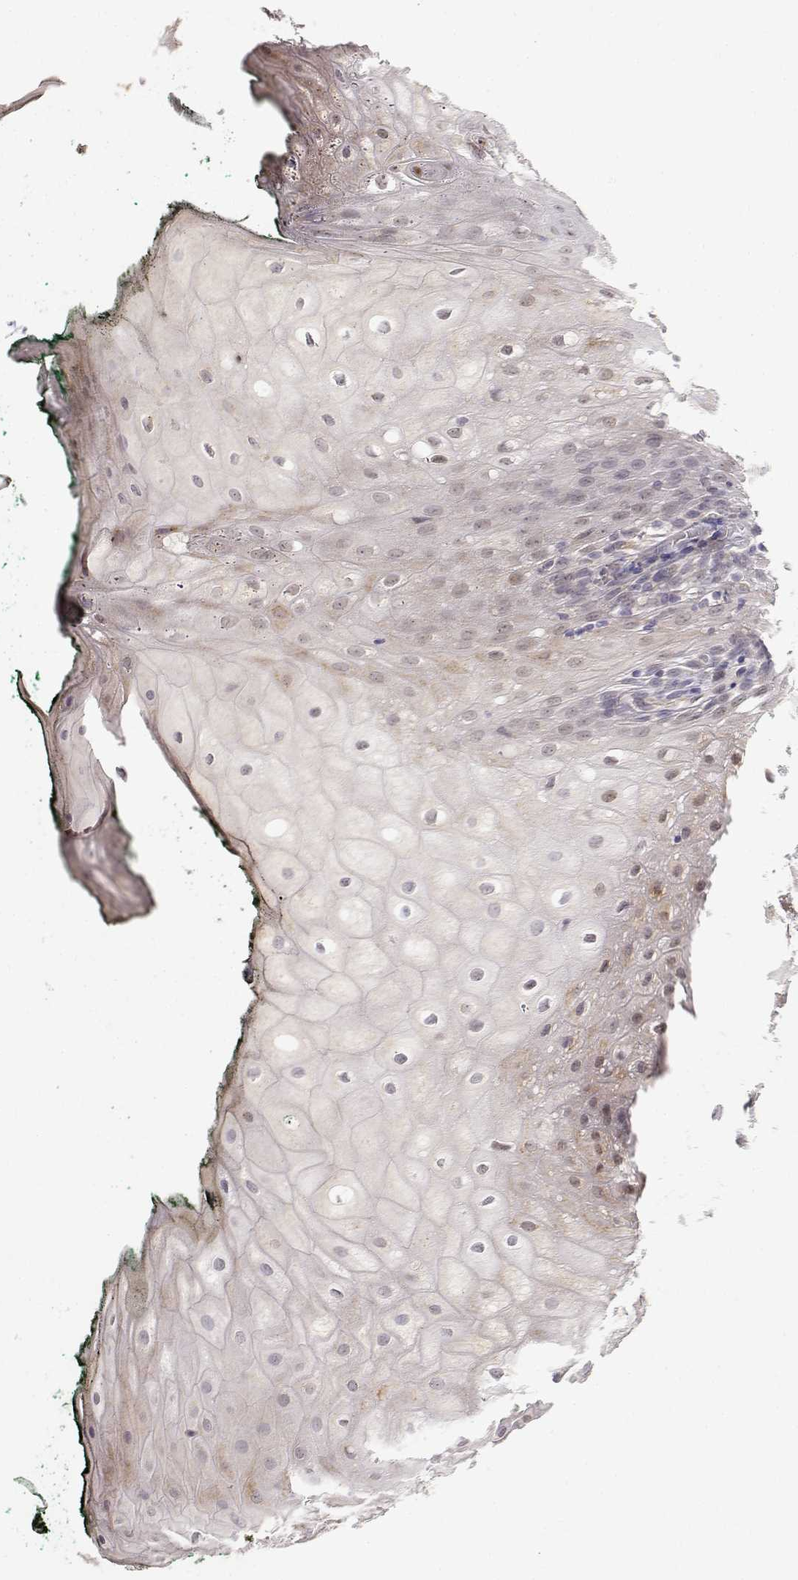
{"staining": {"intensity": "weak", "quantity": "<25%", "location": "cytoplasmic/membranous,nuclear"}, "tissue": "oral mucosa", "cell_type": "Squamous epithelial cells", "image_type": "normal", "snomed": [{"axis": "morphology", "description": "Normal tissue, NOS"}, {"axis": "topography", "description": "Oral tissue"}, {"axis": "topography", "description": "Head-Neck"}], "caption": "This is an IHC photomicrograph of normal oral mucosa. There is no positivity in squamous epithelial cells.", "gene": "EAF2", "patient": {"sex": "female", "age": 68}}